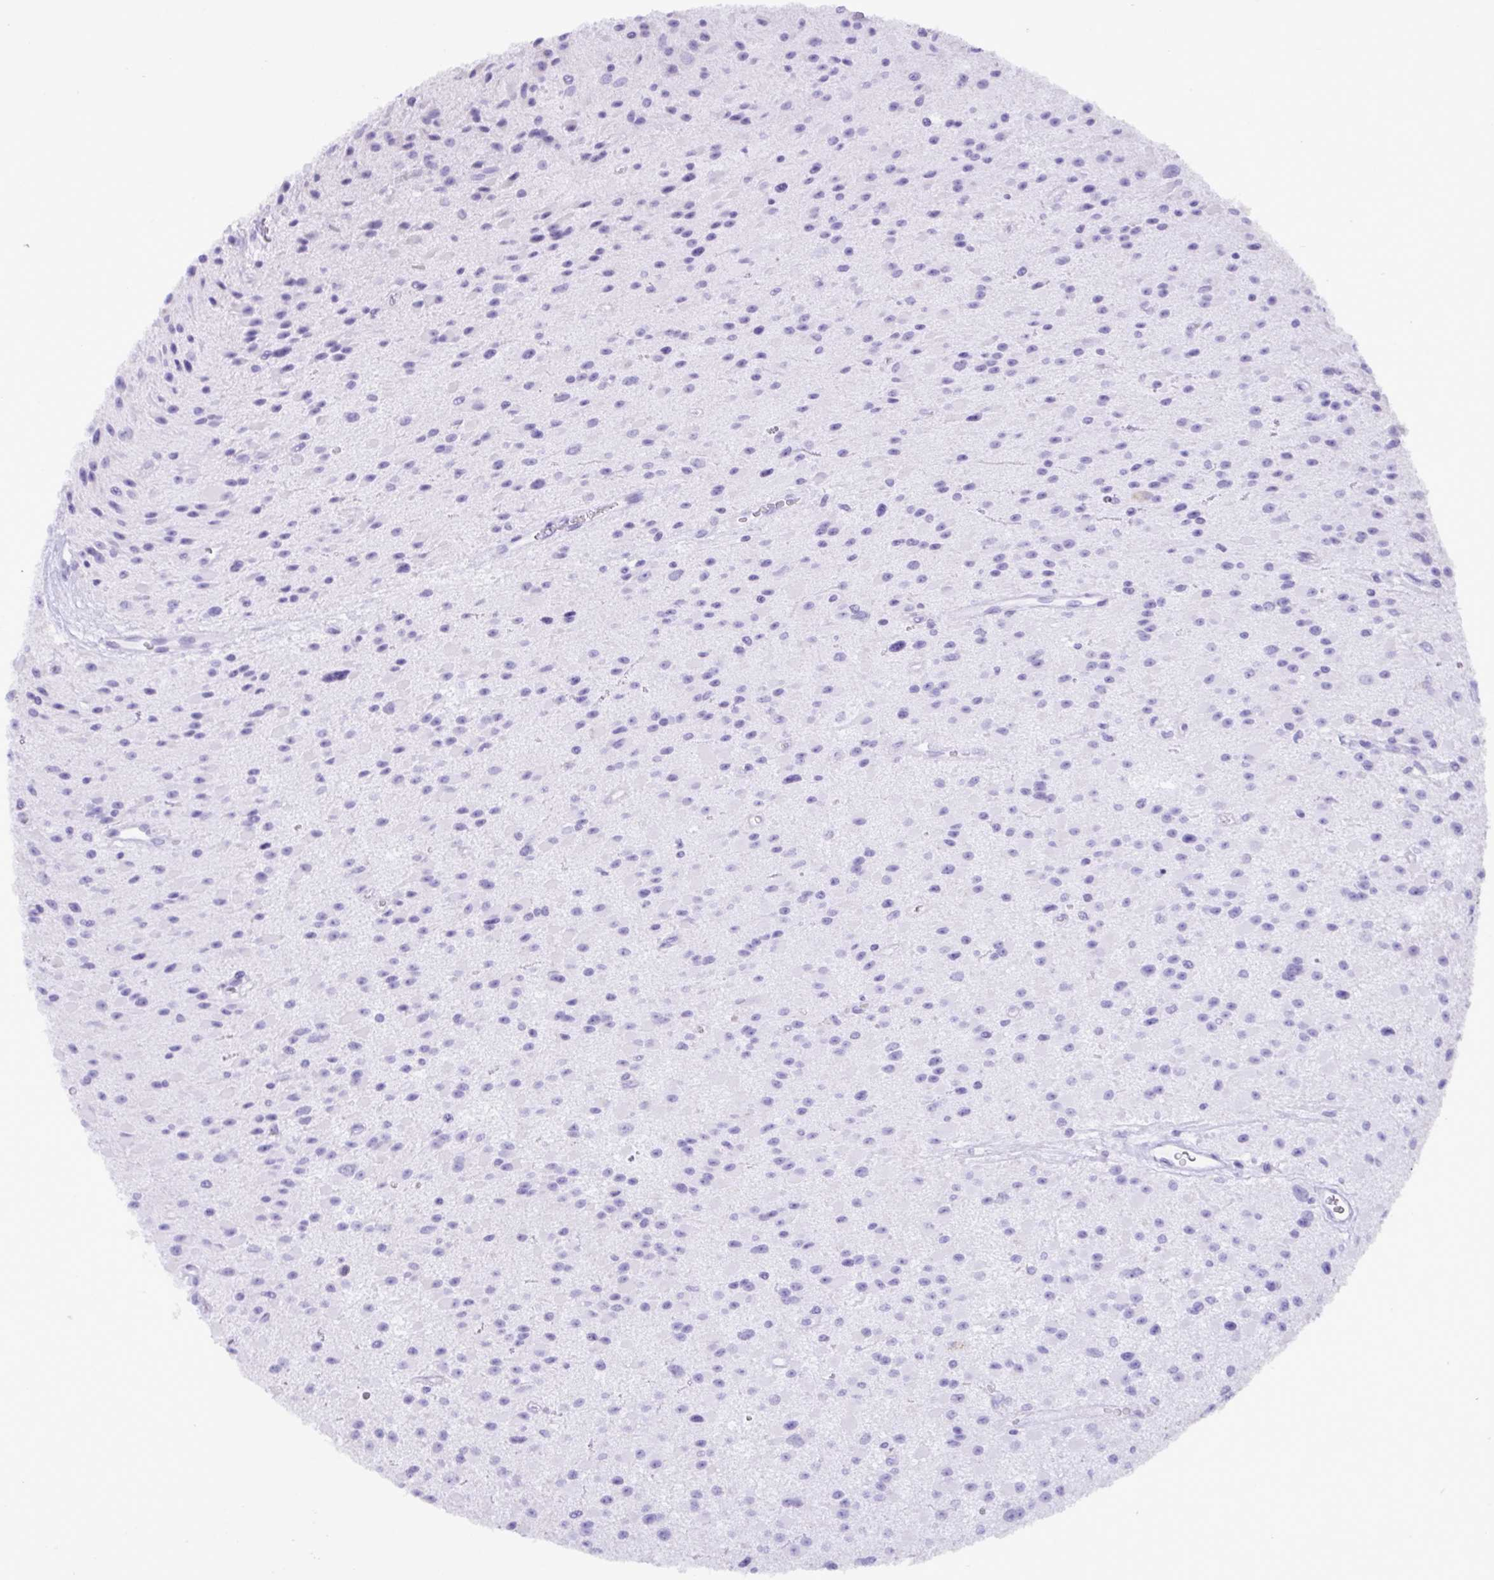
{"staining": {"intensity": "negative", "quantity": "none", "location": "none"}, "tissue": "glioma", "cell_type": "Tumor cells", "image_type": "cancer", "snomed": [{"axis": "morphology", "description": "Glioma, malignant, High grade"}, {"axis": "topography", "description": "Brain"}], "caption": "Malignant glioma (high-grade) was stained to show a protein in brown. There is no significant staining in tumor cells. (Stains: DAB (3,3'-diaminobenzidine) immunohistochemistry with hematoxylin counter stain, Microscopy: brightfield microscopy at high magnification).", "gene": "C4orf33", "patient": {"sex": "male", "age": 29}}